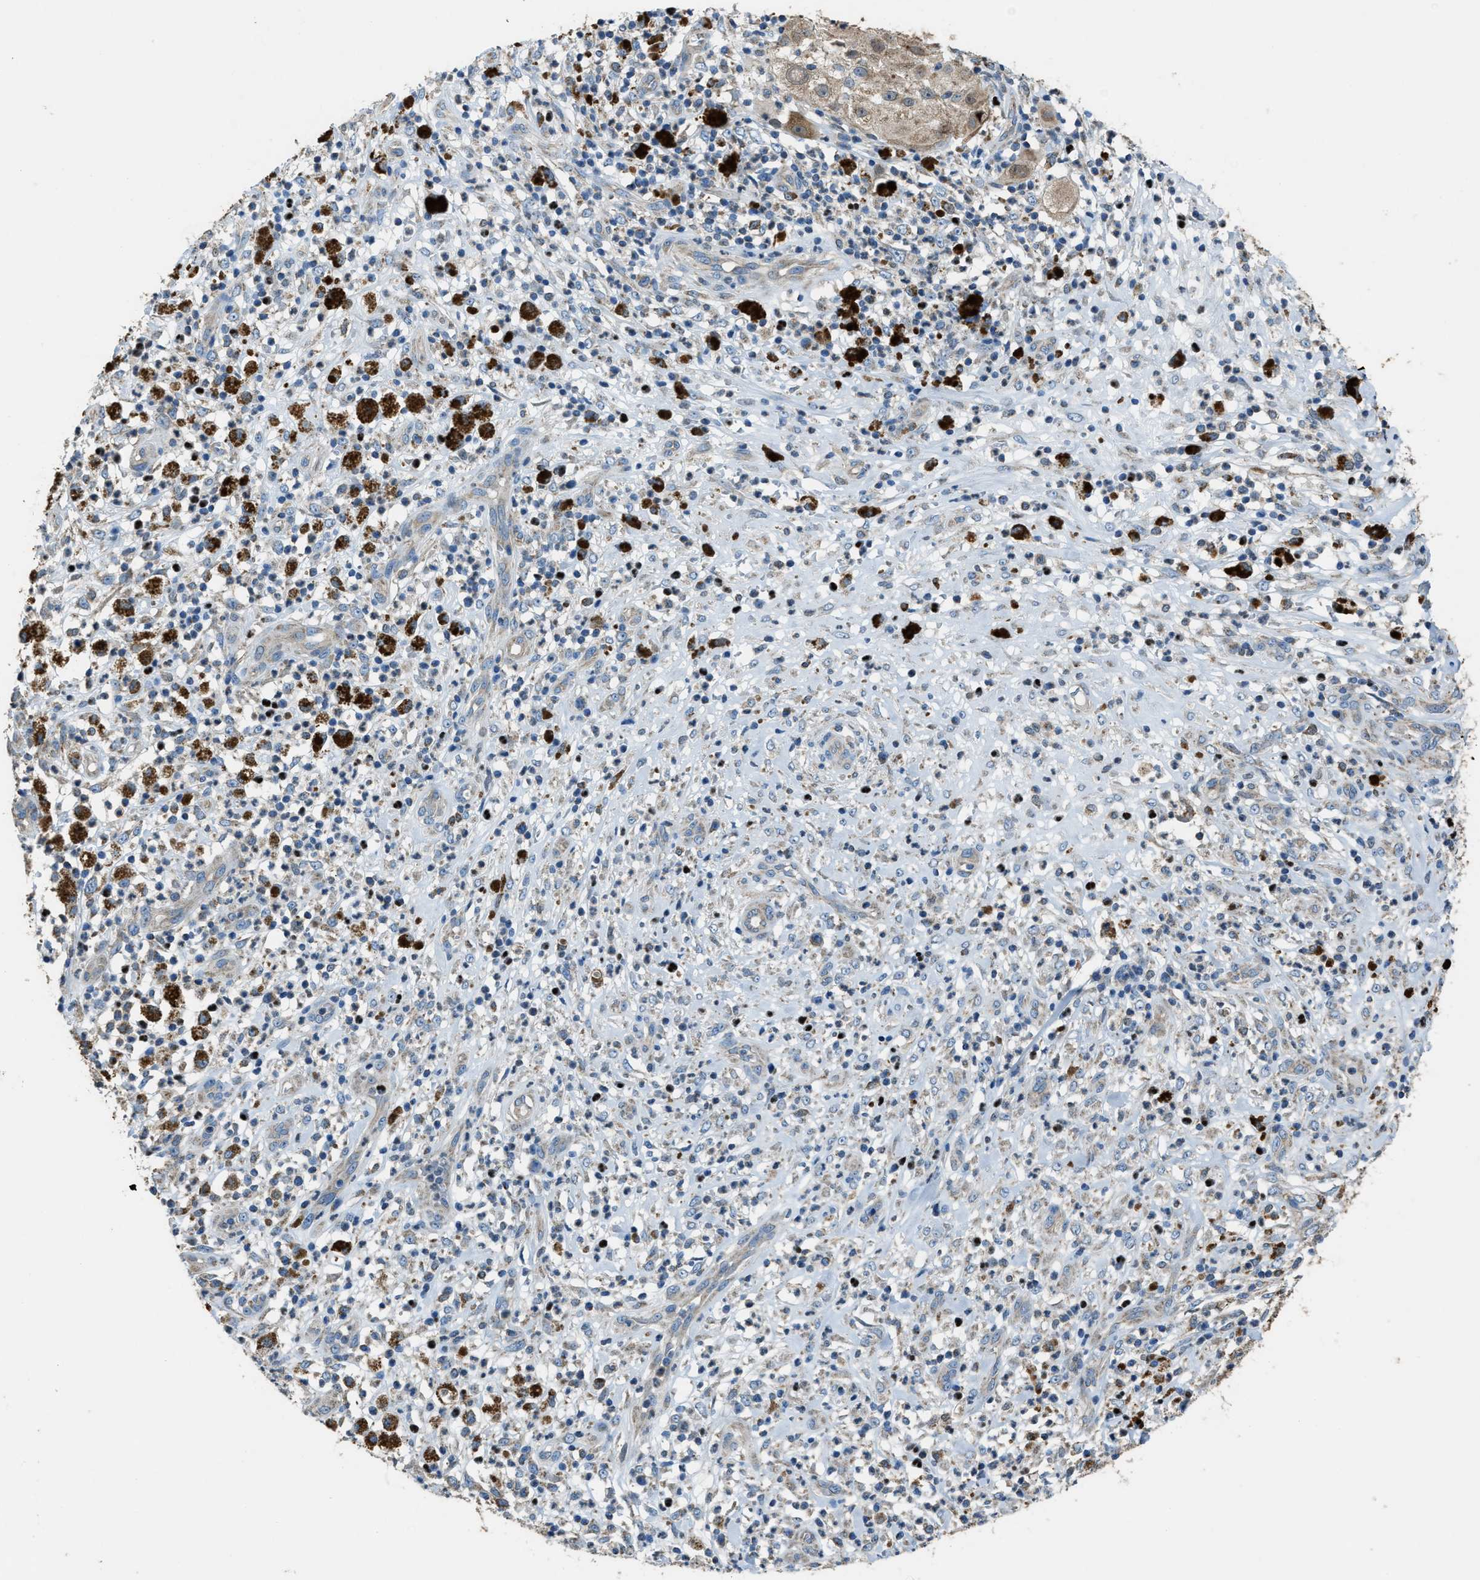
{"staining": {"intensity": "moderate", "quantity": "25%-75%", "location": "cytoplasmic/membranous"}, "tissue": "melanoma", "cell_type": "Tumor cells", "image_type": "cancer", "snomed": [{"axis": "morphology", "description": "Necrosis, NOS"}, {"axis": "morphology", "description": "Malignant melanoma, NOS"}, {"axis": "topography", "description": "Skin"}], "caption": "Immunohistochemistry micrograph of human malignant melanoma stained for a protein (brown), which displays medium levels of moderate cytoplasmic/membranous positivity in about 25%-75% of tumor cells.", "gene": "SLC25A11", "patient": {"sex": "female", "age": 87}}